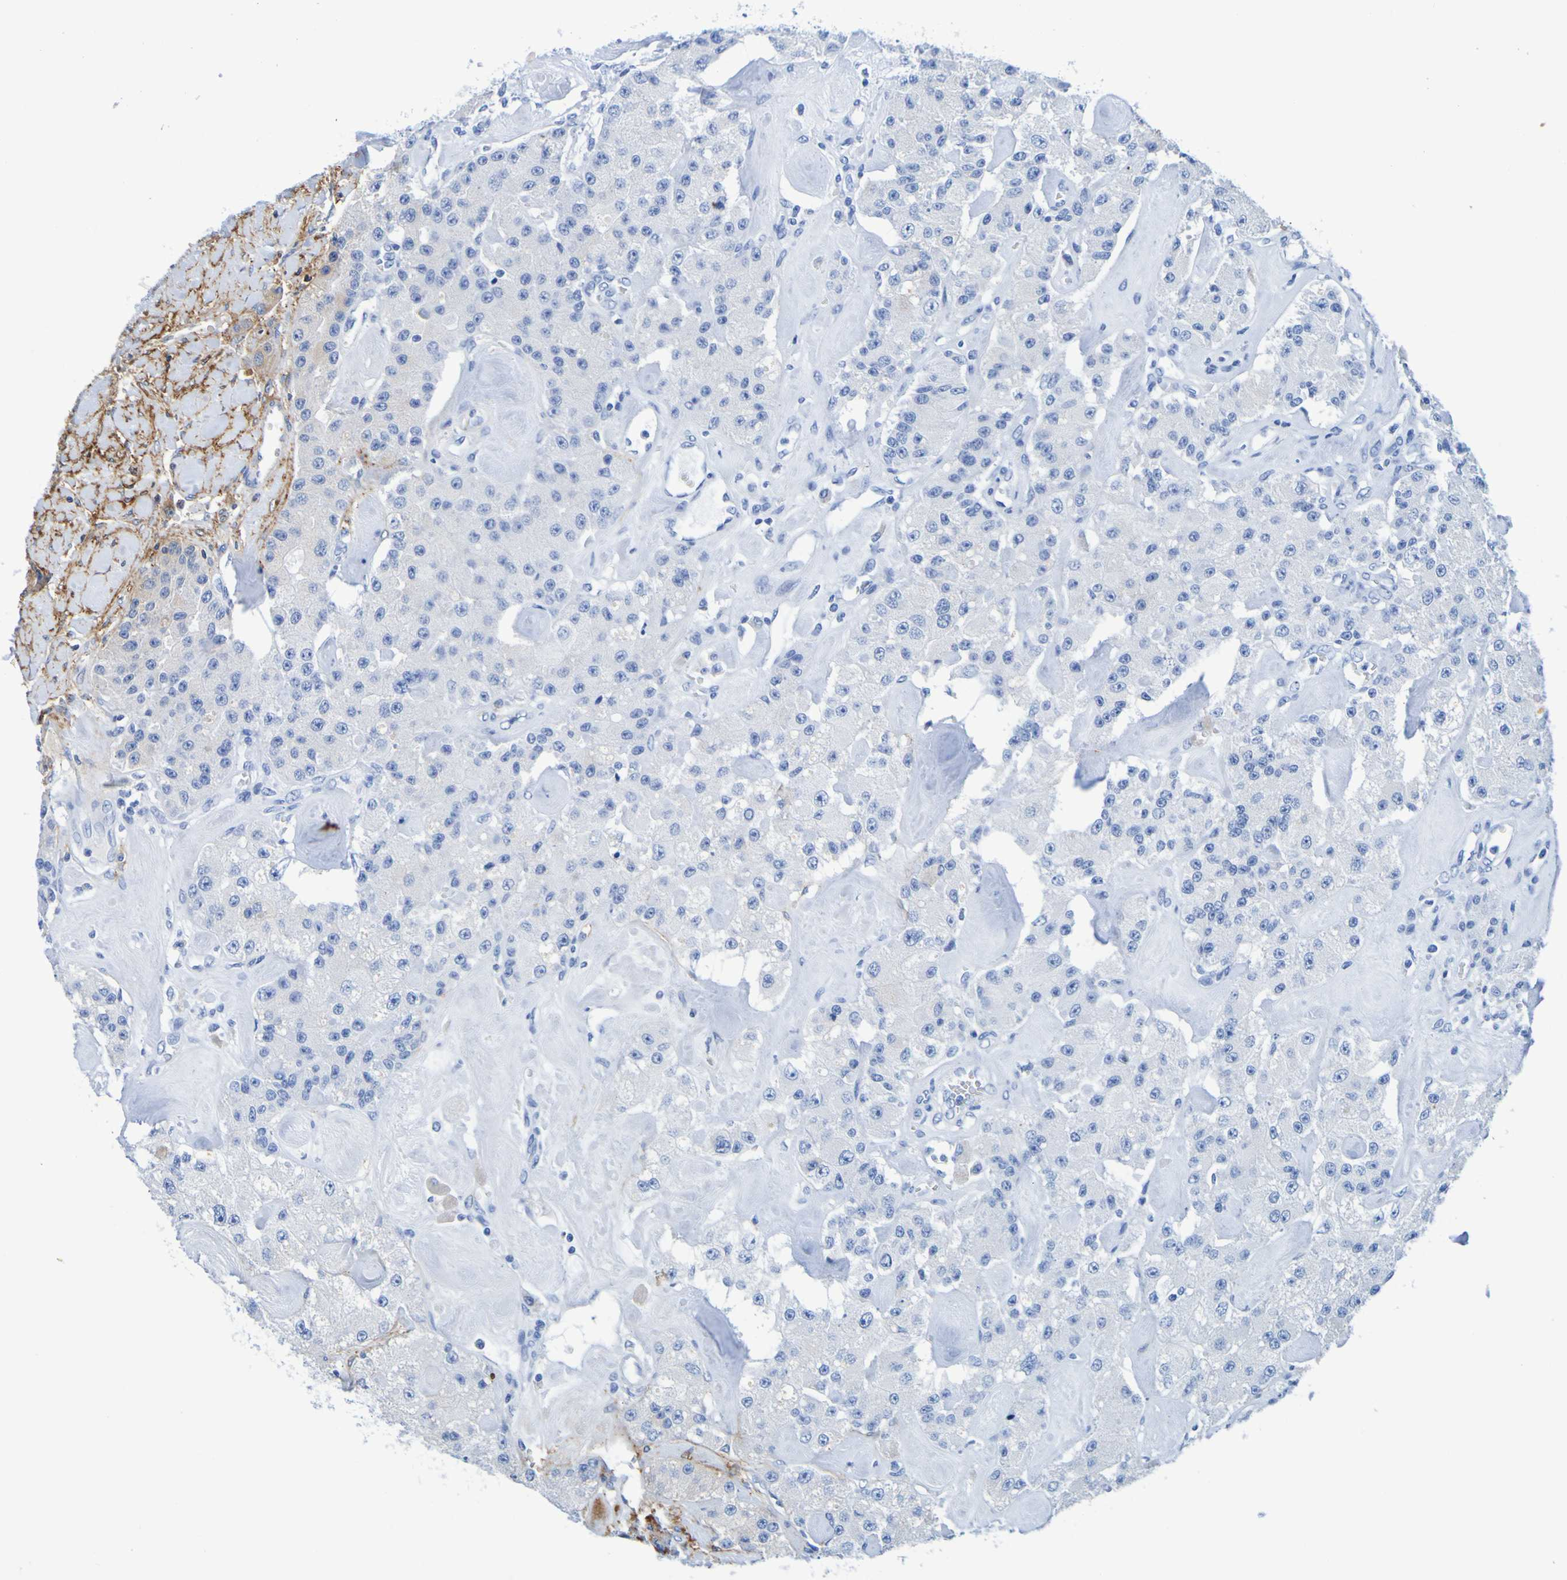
{"staining": {"intensity": "negative", "quantity": "none", "location": "none"}, "tissue": "carcinoid", "cell_type": "Tumor cells", "image_type": "cancer", "snomed": [{"axis": "morphology", "description": "Carcinoid, malignant, NOS"}, {"axis": "topography", "description": "Pancreas"}], "caption": "Malignant carcinoid stained for a protein using immunohistochemistry (IHC) displays no staining tumor cells.", "gene": "DPEP1", "patient": {"sex": "male", "age": 41}}